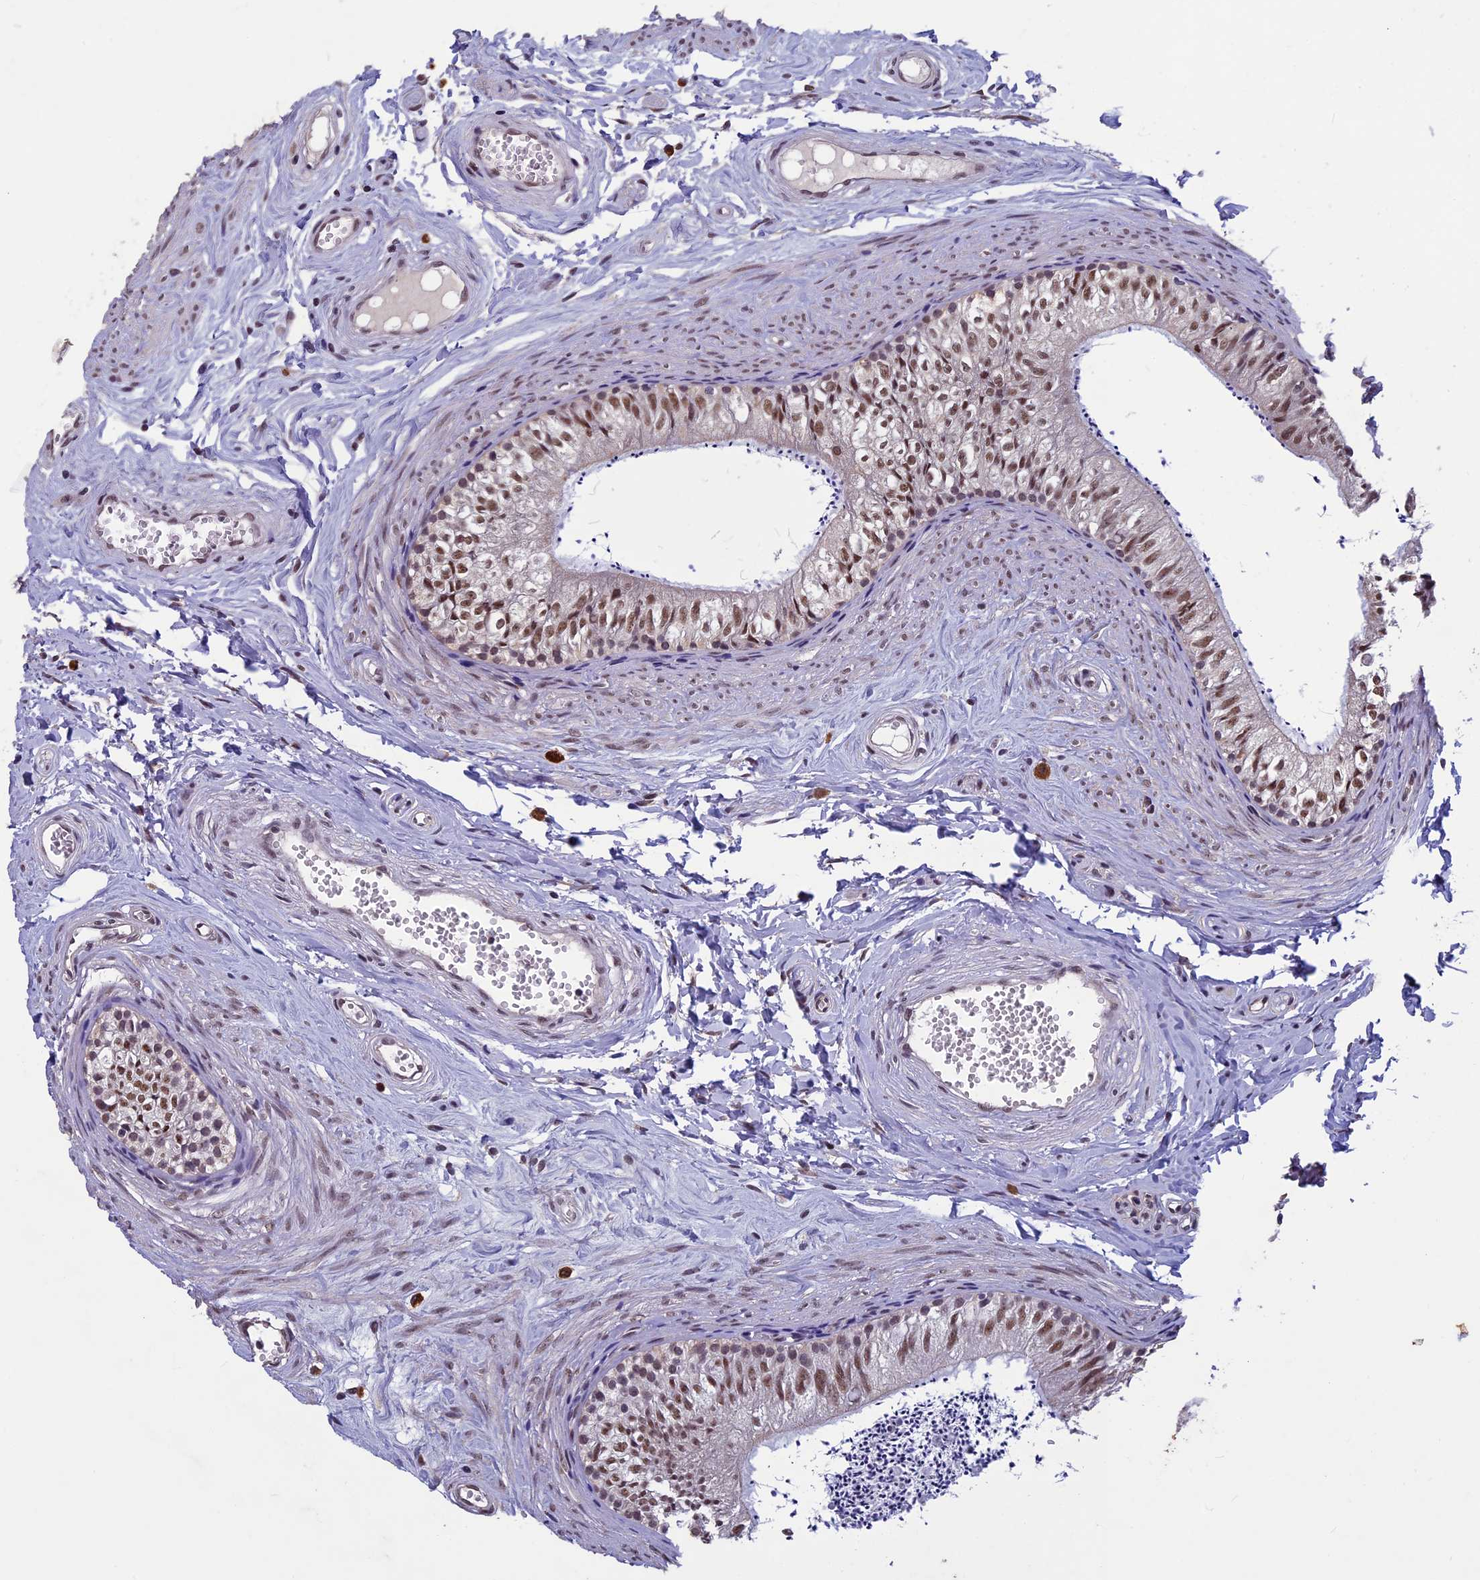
{"staining": {"intensity": "strong", "quantity": ">75%", "location": "nuclear"}, "tissue": "epididymis", "cell_type": "Glandular cells", "image_type": "normal", "snomed": [{"axis": "morphology", "description": "Normal tissue, NOS"}, {"axis": "topography", "description": "Epididymis"}], "caption": "Unremarkable epididymis shows strong nuclear positivity in approximately >75% of glandular cells, visualized by immunohistochemistry. The staining was performed using DAB (3,3'-diaminobenzidine), with brown indicating positive protein expression. Nuclei are stained blue with hematoxylin.", "gene": "RNF40", "patient": {"sex": "male", "age": 56}}